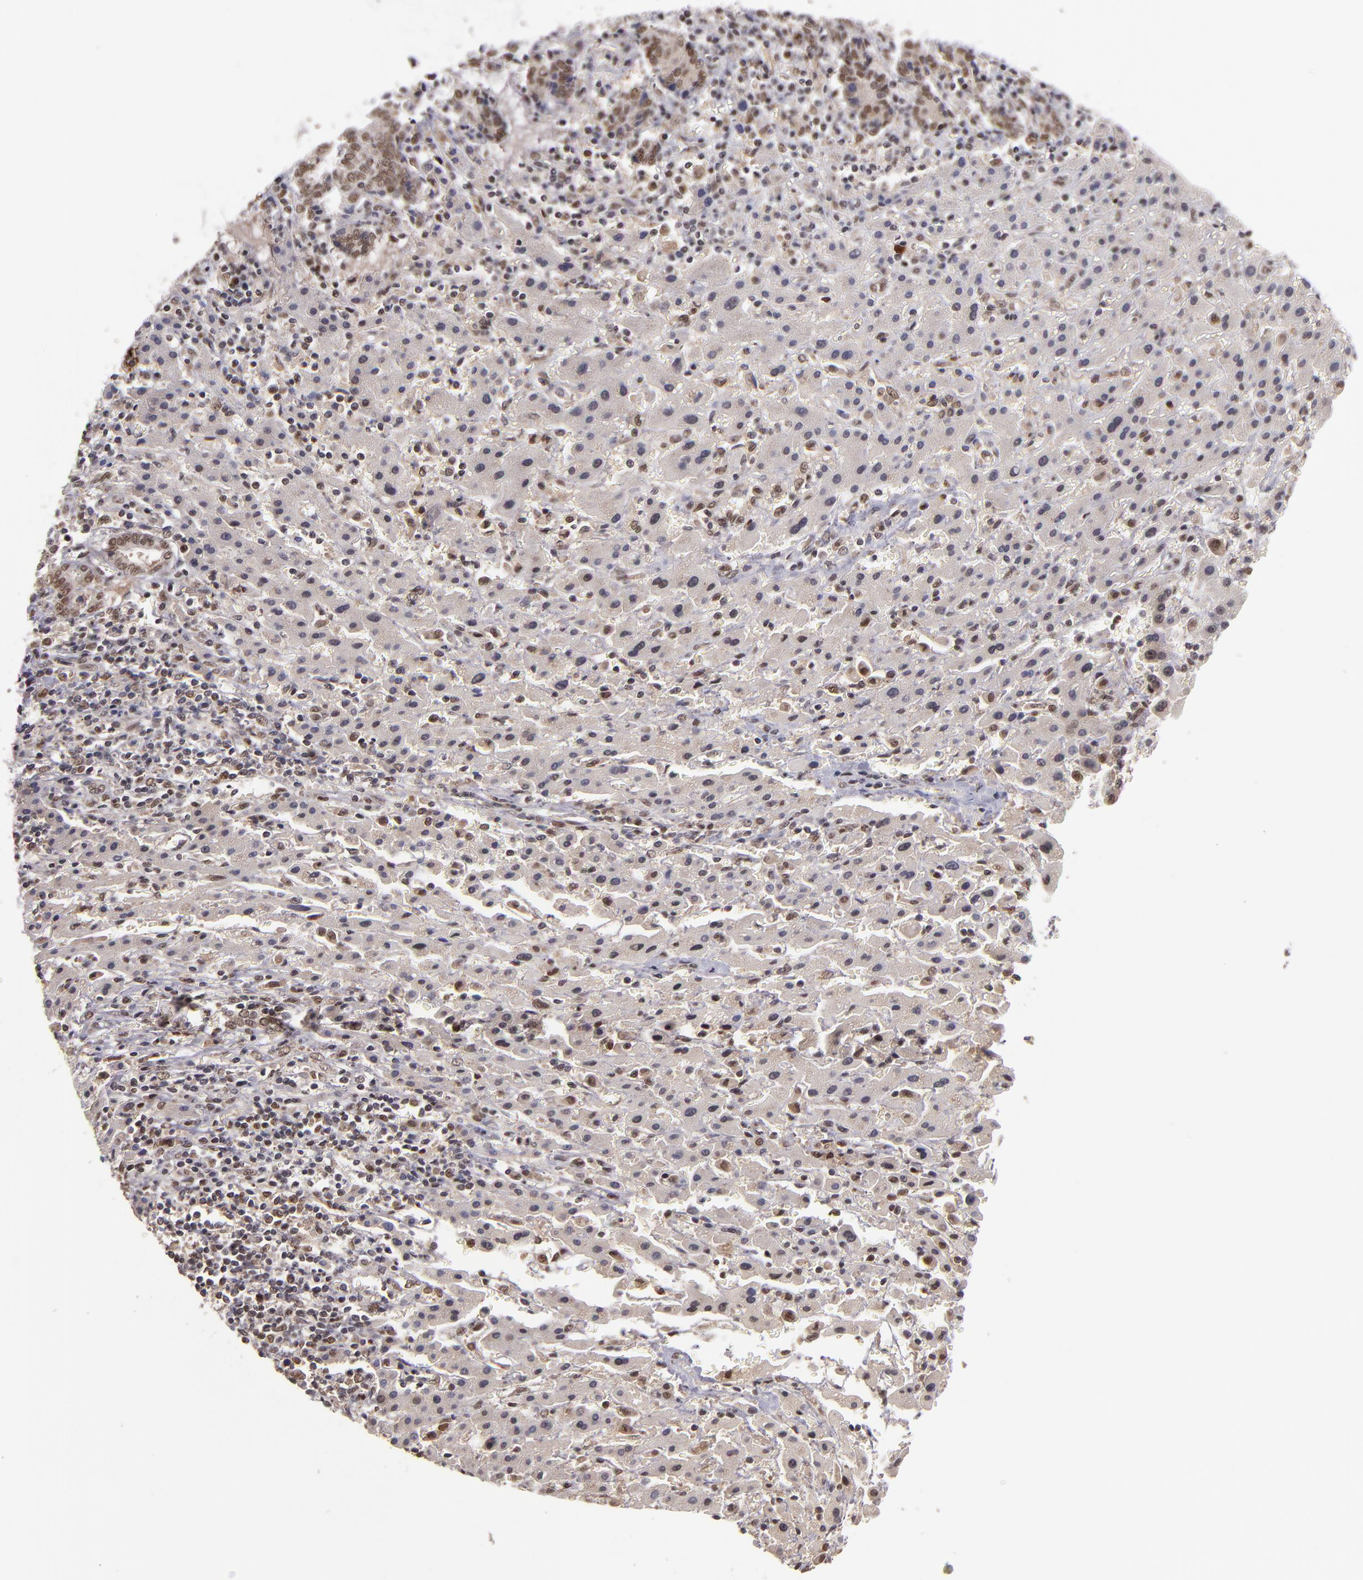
{"staining": {"intensity": "moderate", "quantity": ">75%", "location": "nuclear"}, "tissue": "liver cancer", "cell_type": "Tumor cells", "image_type": "cancer", "snomed": [{"axis": "morphology", "description": "Cholangiocarcinoma"}, {"axis": "topography", "description": "Liver"}], "caption": "Human liver cholangiocarcinoma stained with a protein marker demonstrates moderate staining in tumor cells.", "gene": "EP300", "patient": {"sex": "male", "age": 57}}